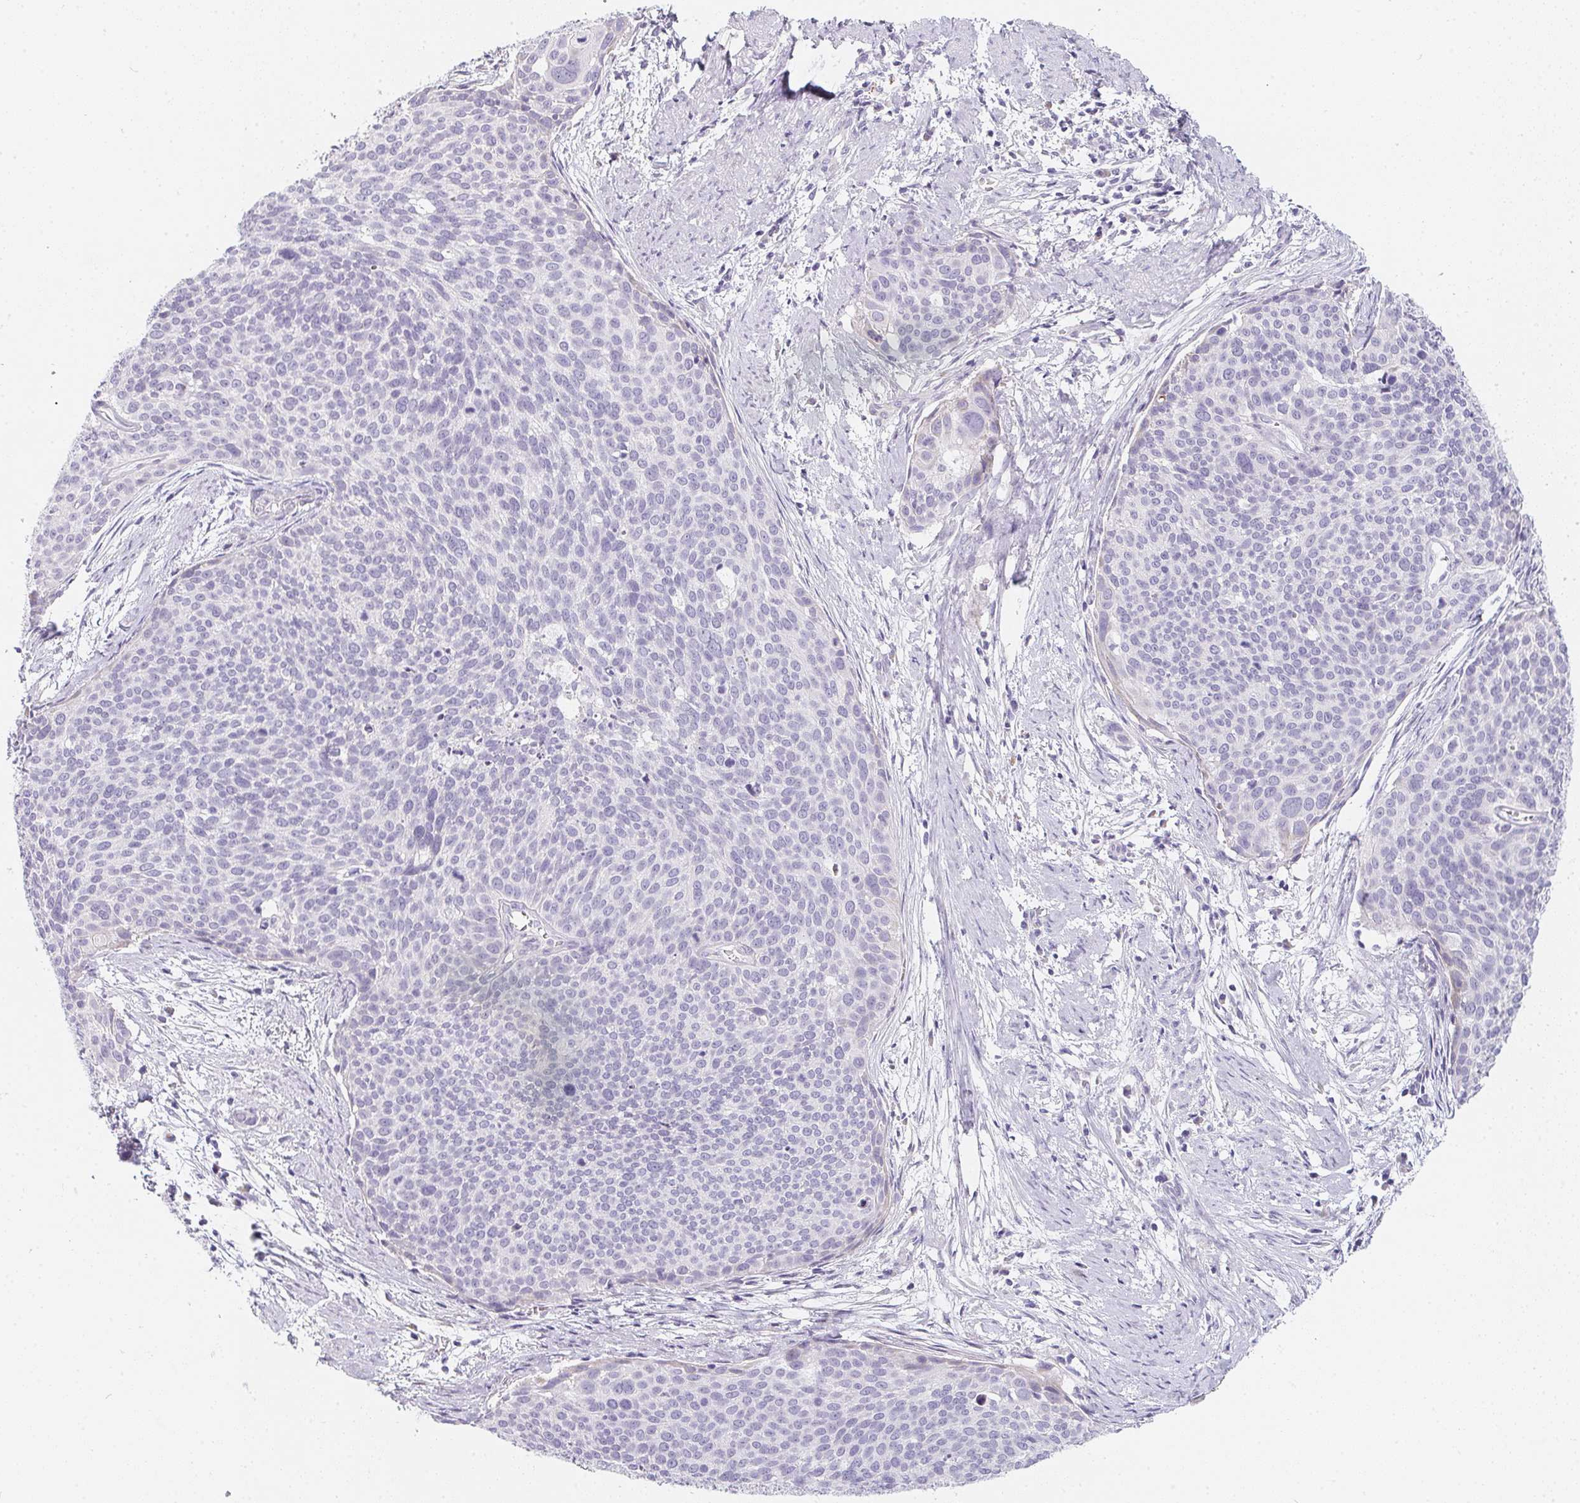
{"staining": {"intensity": "negative", "quantity": "none", "location": "none"}, "tissue": "cervical cancer", "cell_type": "Tumor cells", "image_type": "cancer", "snomed": [{"axis": "morphology", "description": "Squamous cell carcinoma, NOS"}, {"axis": "topography", "description": "Cervix"}], "caption": "Tumor cells show no significant expression in cervical squamous cell carcinoma.", "gene": "MAP1A", "patient": {"sex": "female", "age": 39}}